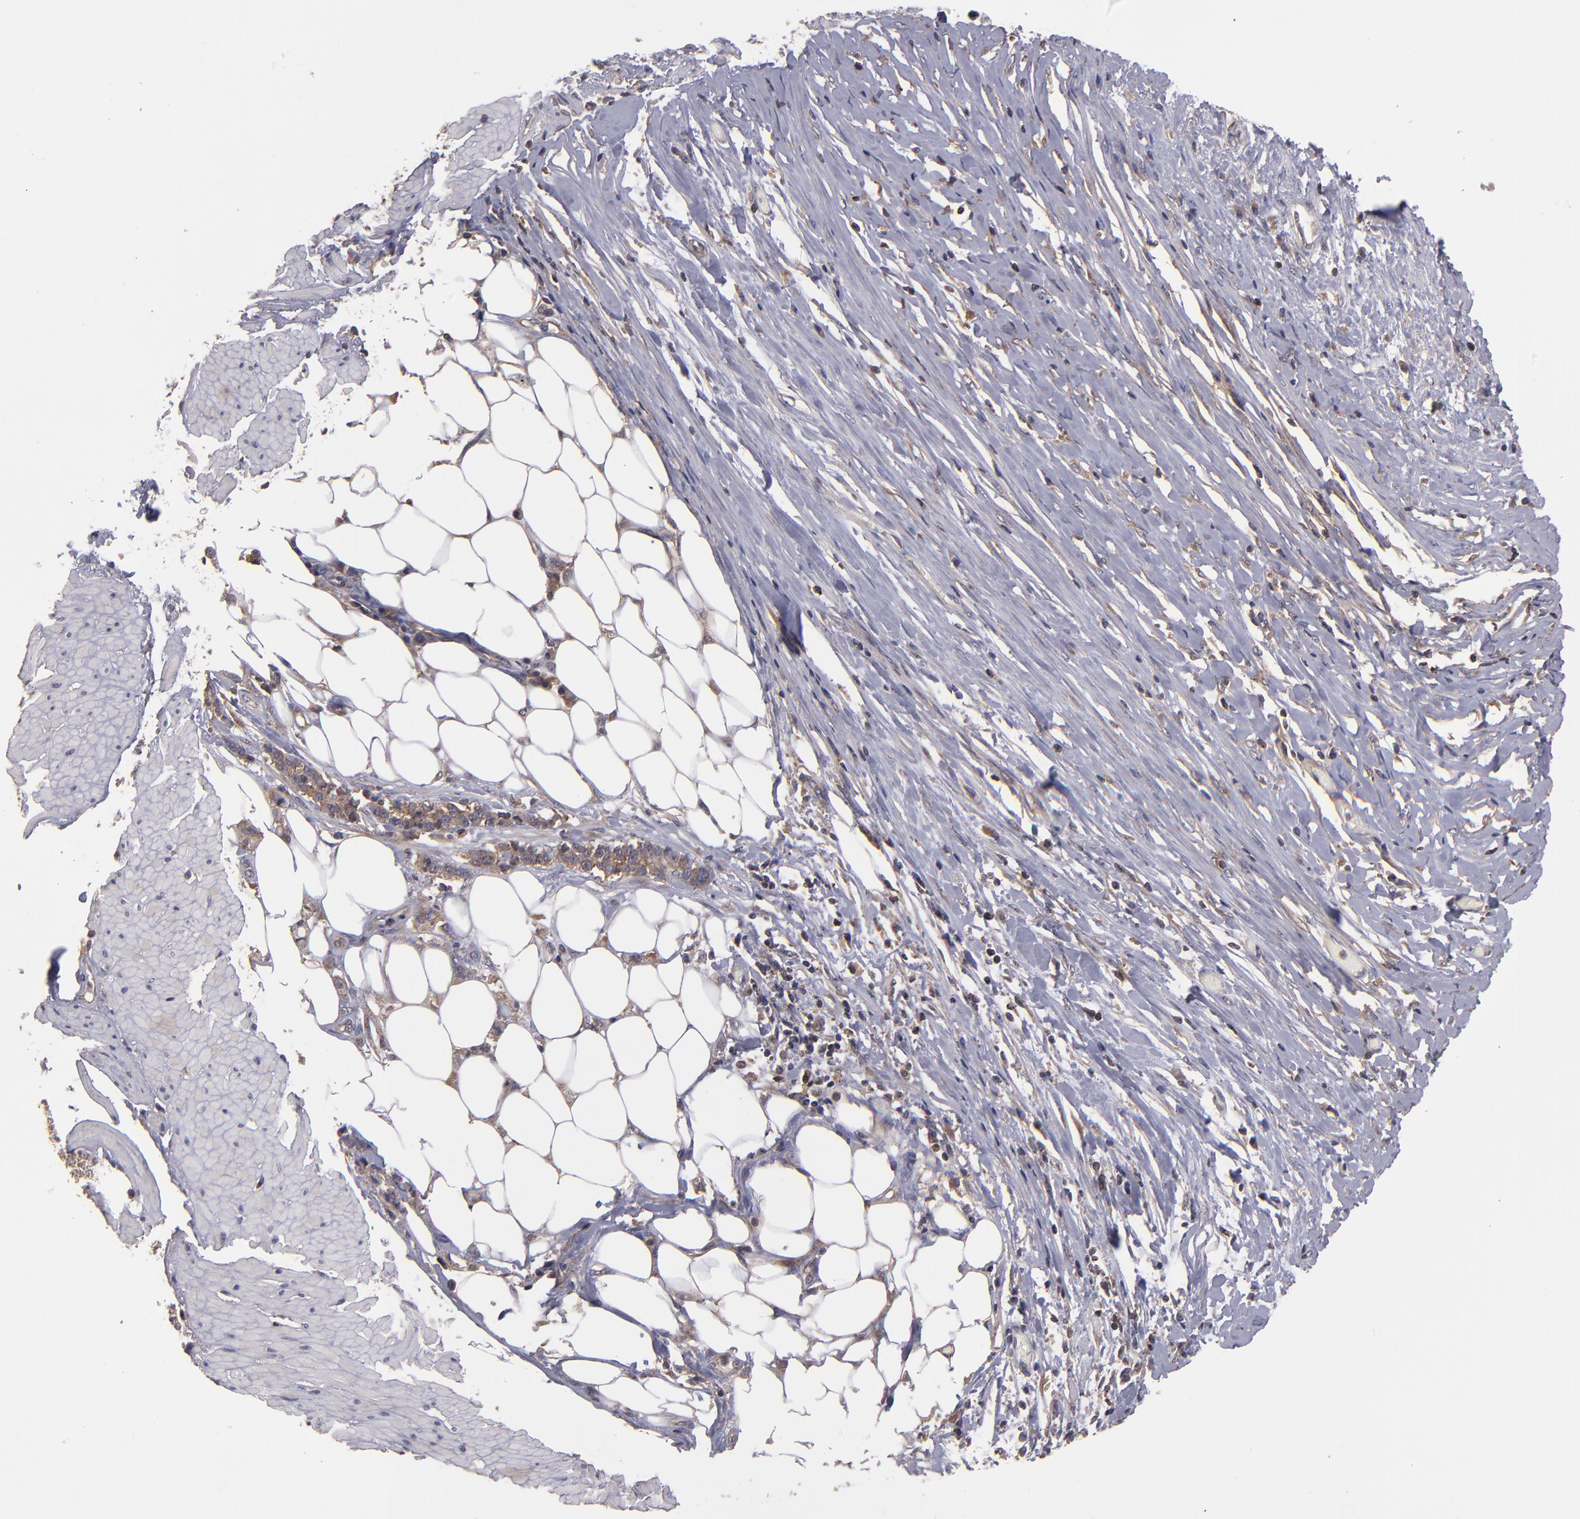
{"staining": {"intensity": "weak", "quantity": "25%-75%", "location": "cytoplasmic/membranous"}, "tissue": "stomach cancer", "cell_type": "Tumor cells", "image_type": "cancer", "snomed": [{"axis": "morphology", "description": "Adenocarcinoma, NOS"}, {"axis": "topography", "description": "Stomach, lower"}], "caption": "A histopathology image of human stomach cancer (adenocarcinoma) stained for a protein shows weak cytoplasmic/membranous brown staining in tumor cells.", "gene": "NF2", "patient": {"sex": "male", "age": 88}}